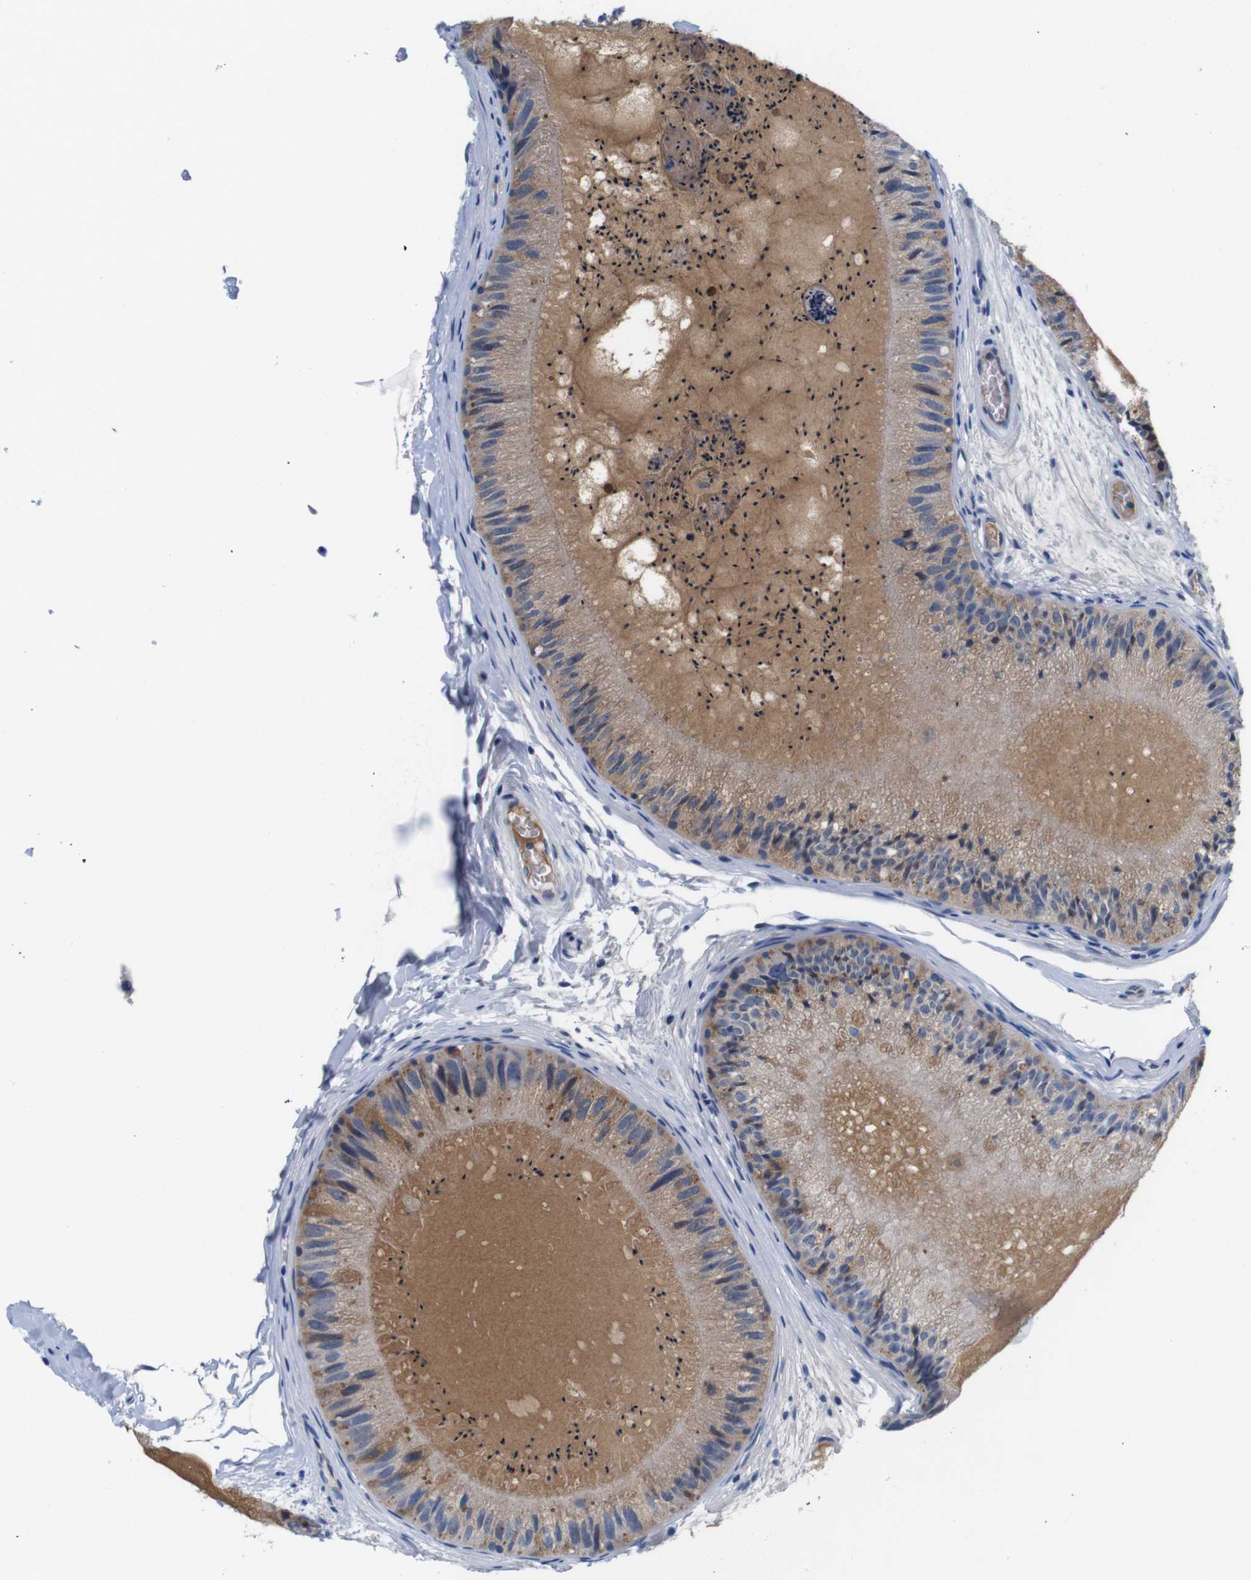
{"staining": {"intensity": "moderate", "quantity": ">75%", "location": "cytoplasmic/membranous"}, "tissue": "epididymis", "cell_type": "Glandular cells", "image_type": "normal", "snomed": [{"axis": "morphology", "description": "Normal tissue, NOS"}, {"axis": "topography", "description": "Epididymis"}], "caption": "Immunohistochemical staining of normal human epididymis reveals medium levels of moderate cytoplasmic/membranous expression in about >75% of glandular cells. (Brightfield microscopy of DAB IHC at high magnification).", "gene": "C1RL", "patient": {"sex": "male", "age": 31}}